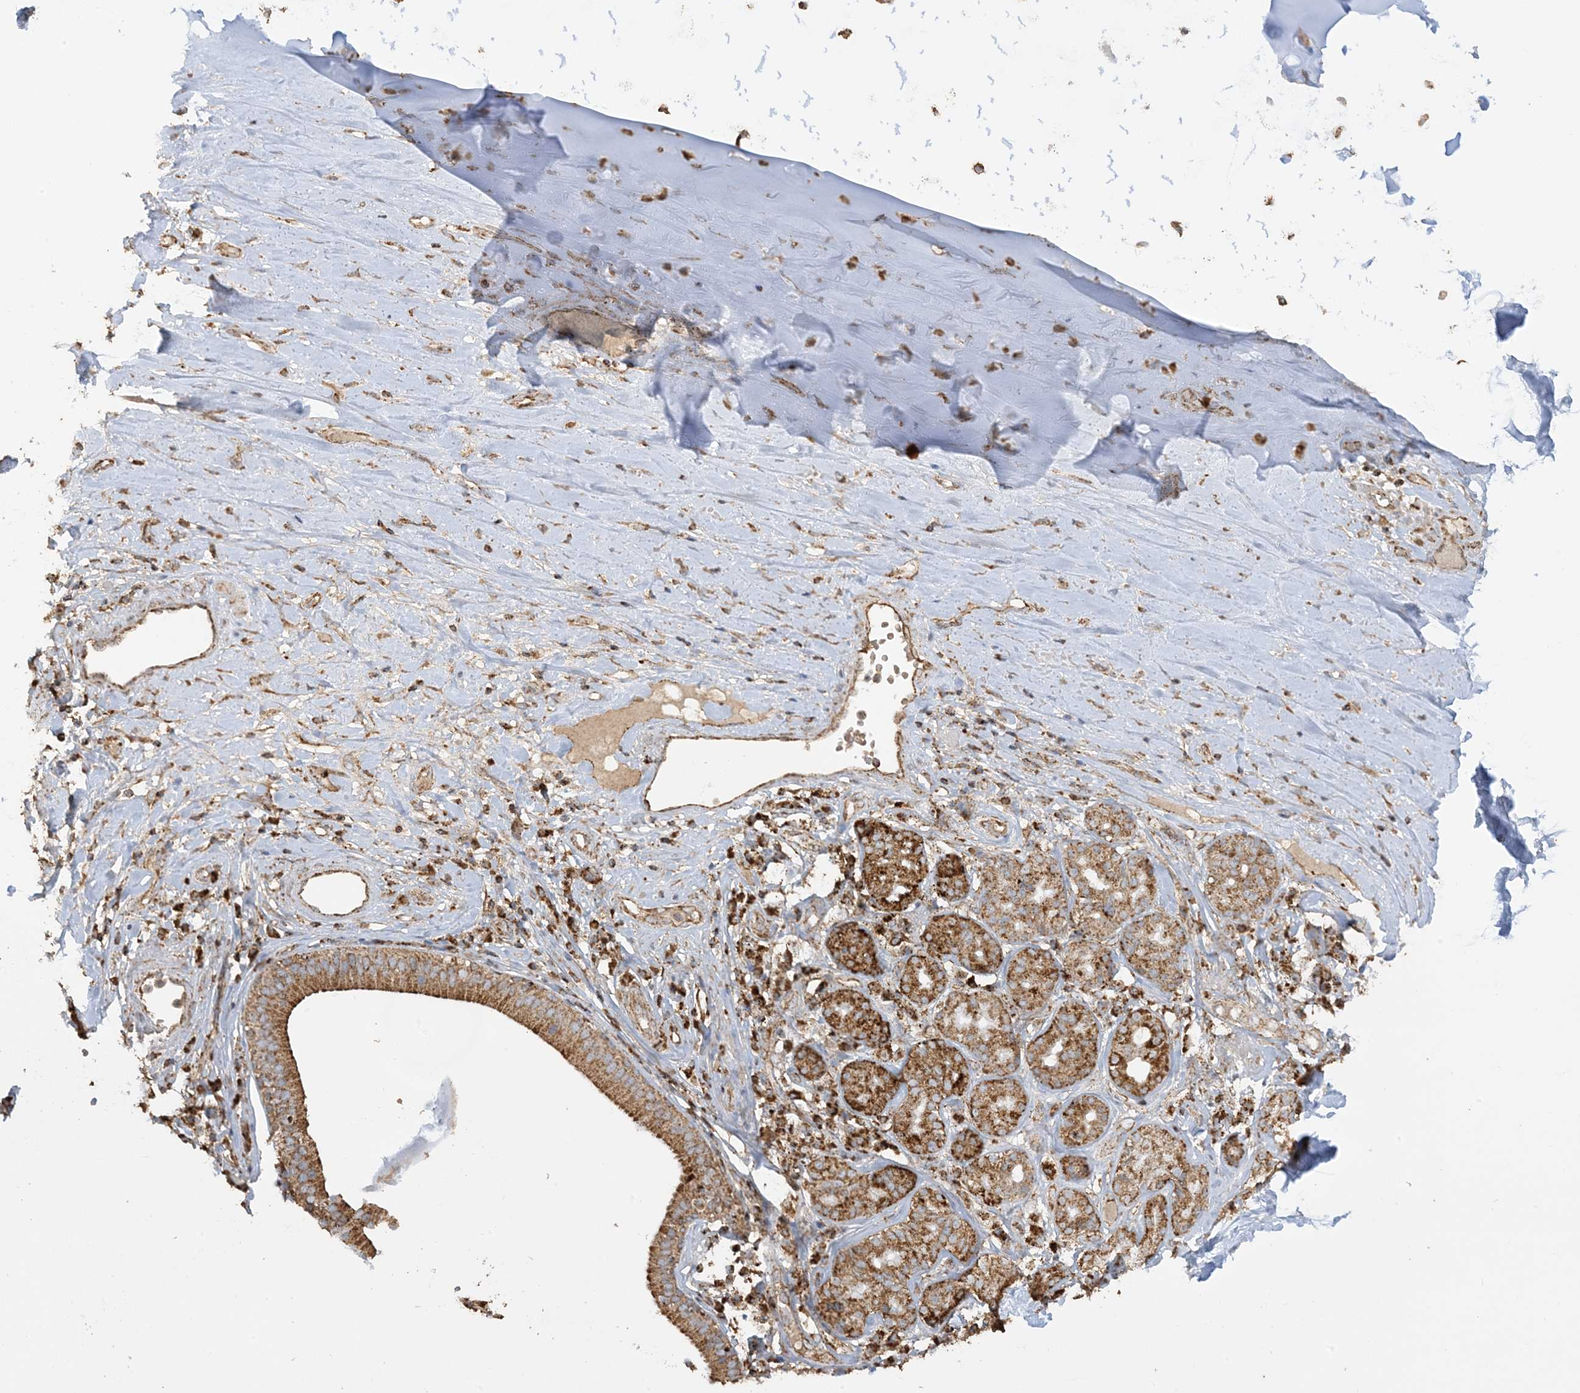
{"staining": {"intensity": "weak", "quantity": ">75%", "location": "cytoplasmic/membranous"}, "tissue": "adipose tissue", "cell_type": "Adipocytes", "image_type": "normal", "snomed": [{"axis": "morphology", "description": "Normal tissue, NOS"}, {"axis": "morphology", "description": "Basal cell carcinoma"}, {"axis": "topography", "description": "Cartilage tissue"}, {"axis": "topography", "description": "Nasopharynx"}, {"axis": "topography", "description": "Oral tissue"}], "caption": "Immunohistochemical staining of unremarkable human adipose tissue exhibits >75% levels of weak cytoplasmic/membranous protein staining in approximately >75% of adipocytes. (DAB (3,3'-diaminobenzidine) IHC, brown staining for protein, blue staining for nuclei).", "gene": "AGA", "patient": {"sex": "female", "age": 77}}